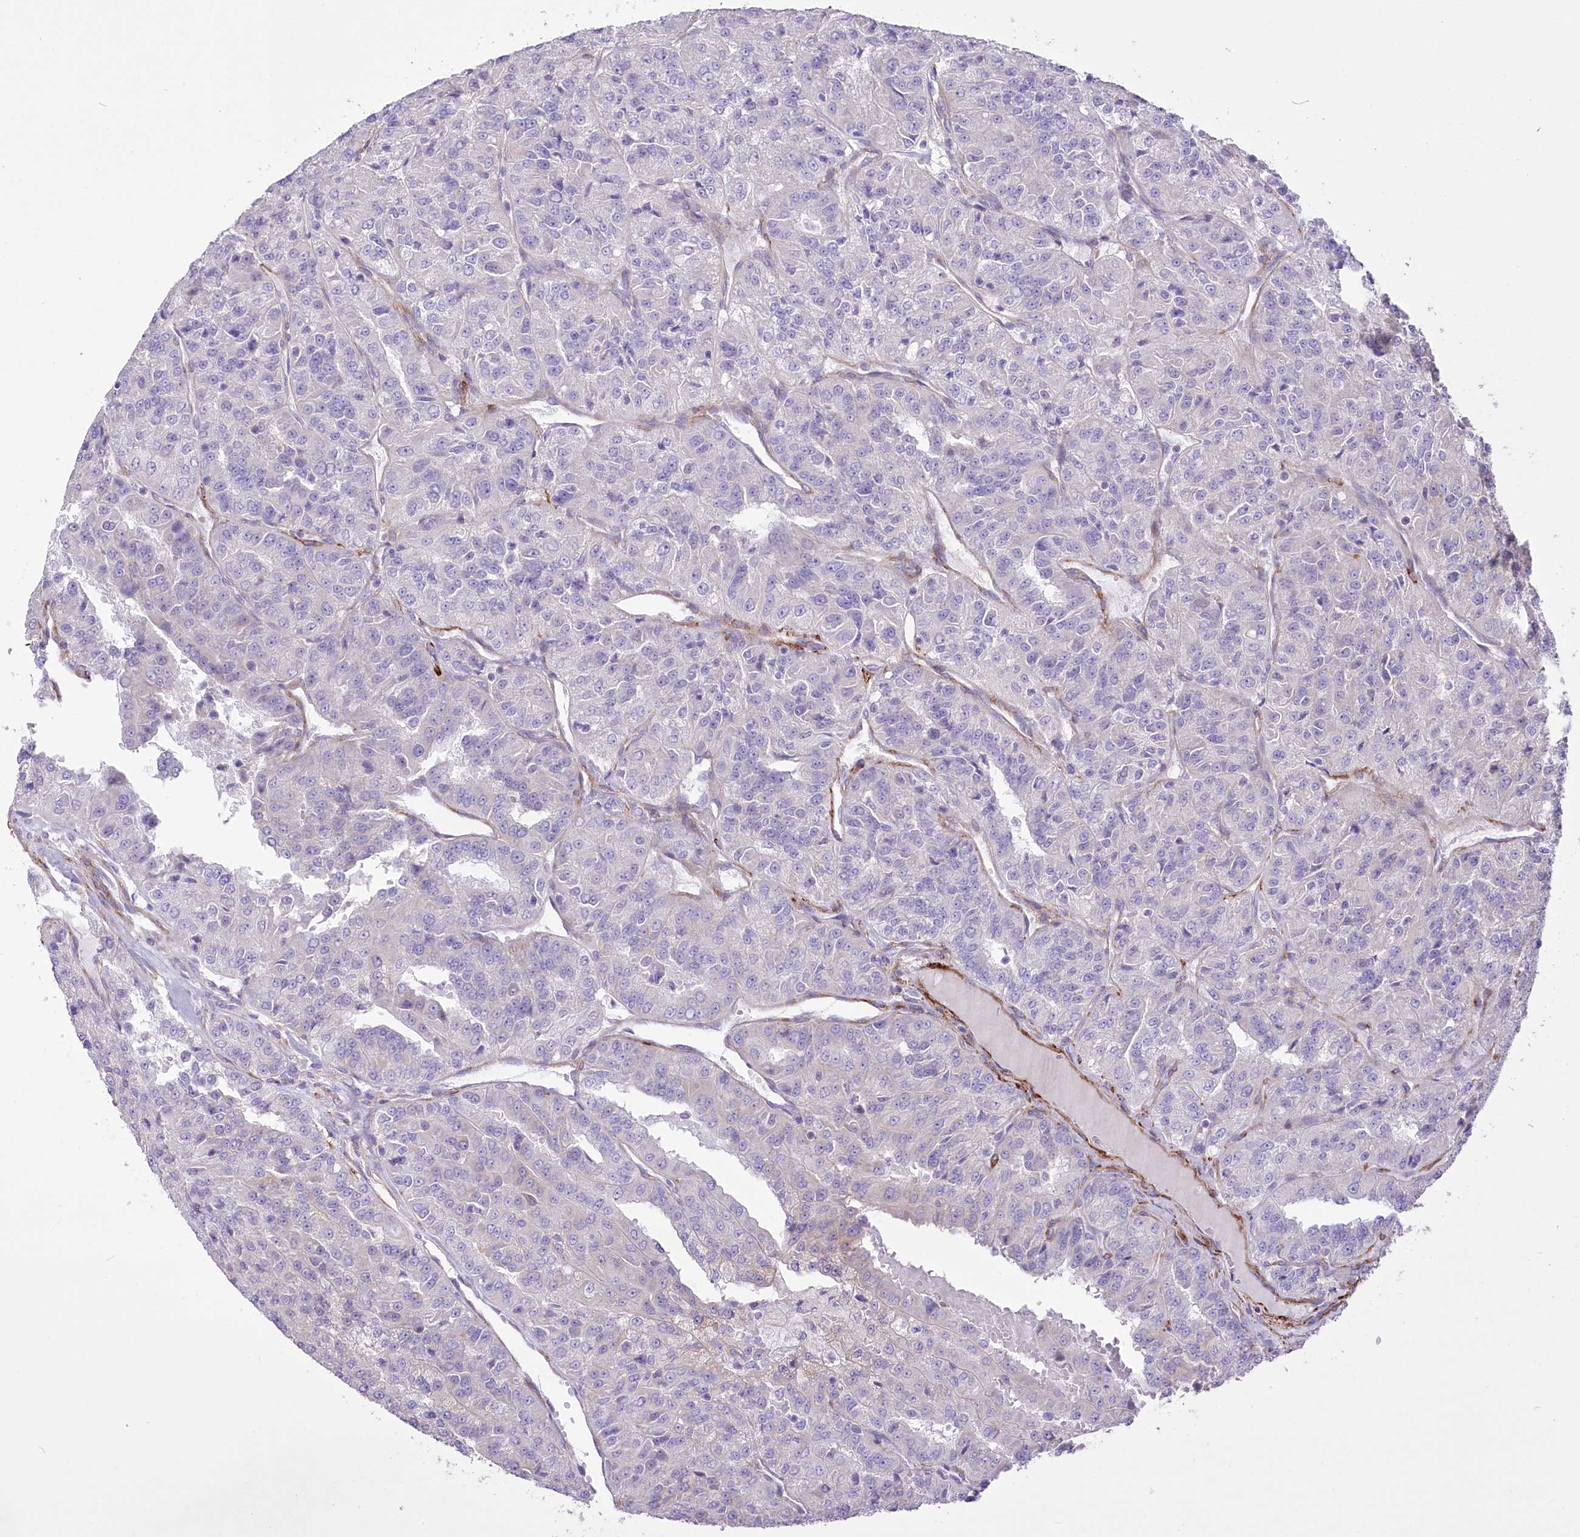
{"staining": {"intensity": "negative", "quantity": "none", "location": "none"}, "tissue": "renal cancer", "cell_type": "Tumor cells", "image_type": "cancer", "snomed": [{"axis": "morphology", "description": "Adenocarcinoma, NOS"}, {"axis": "topography", "description": "Kidney"}], "caption": "Immunohistochemical staining of human renal cancer demonstrates no significant staining in tumor cells.", "gene": "ANGPTL3", "patient": {"sex": "female", "age": 63}}